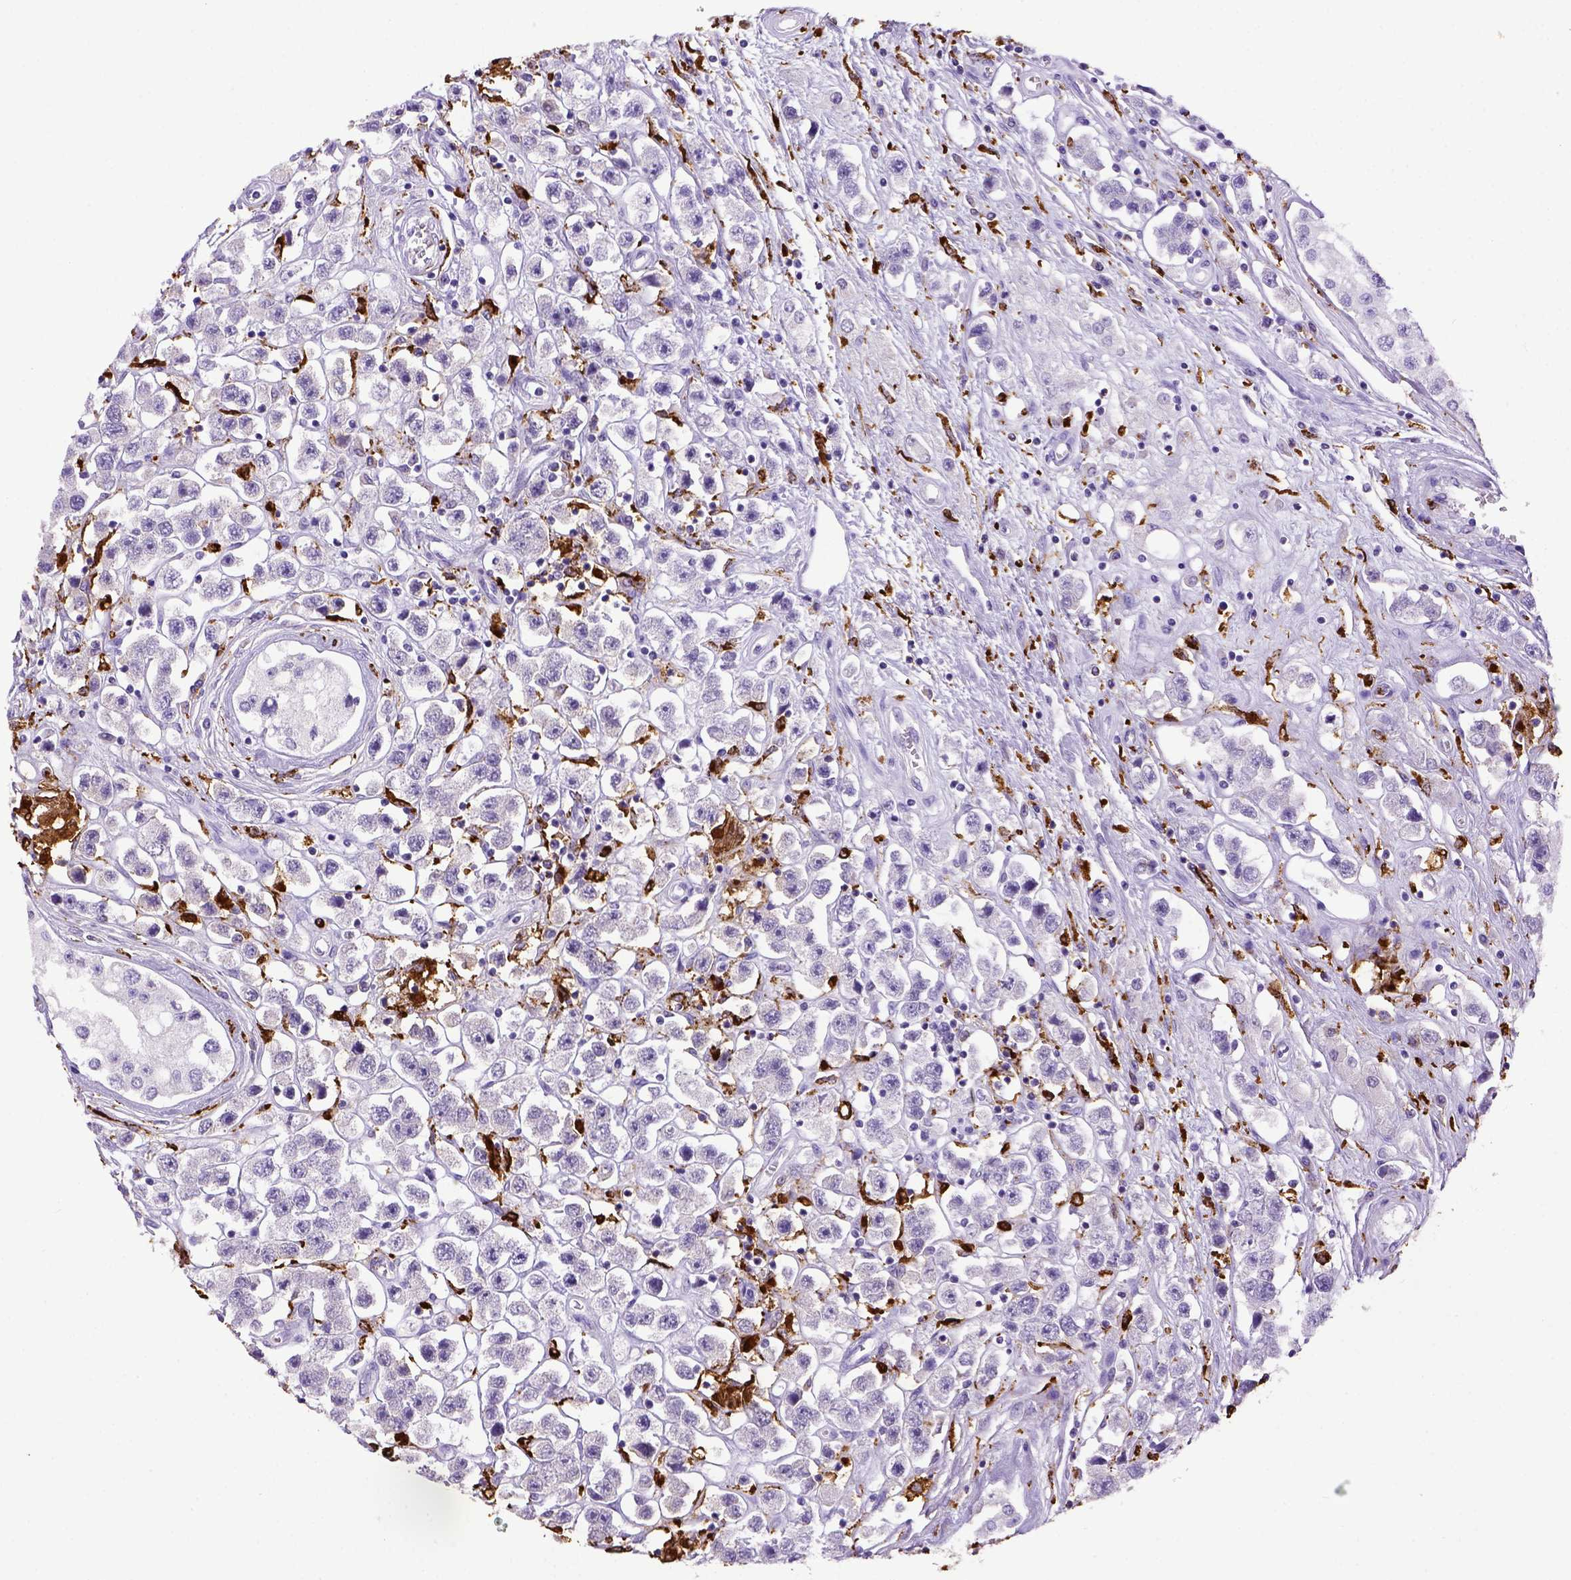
{"staining": {"intensity": "negative", "quantity": "none", "location": "none"}, "tissue": "testis cancer", "cell_type": "Tumor cells", "image_type": "cancer", "snomed": [{"axis": "morphology", "description": "Seminoma, NOS"}, {"axis": "topography", "description": "Testis"}], "caption": "Immunohistochemistry (IHC) photomicrograph of neoplastic tissue: testis cancer stained with DAB demonstrates no significant protein positivity in tumor cells.", "gene": "CD68", "patient": {"sex": "male", "age": 45}}